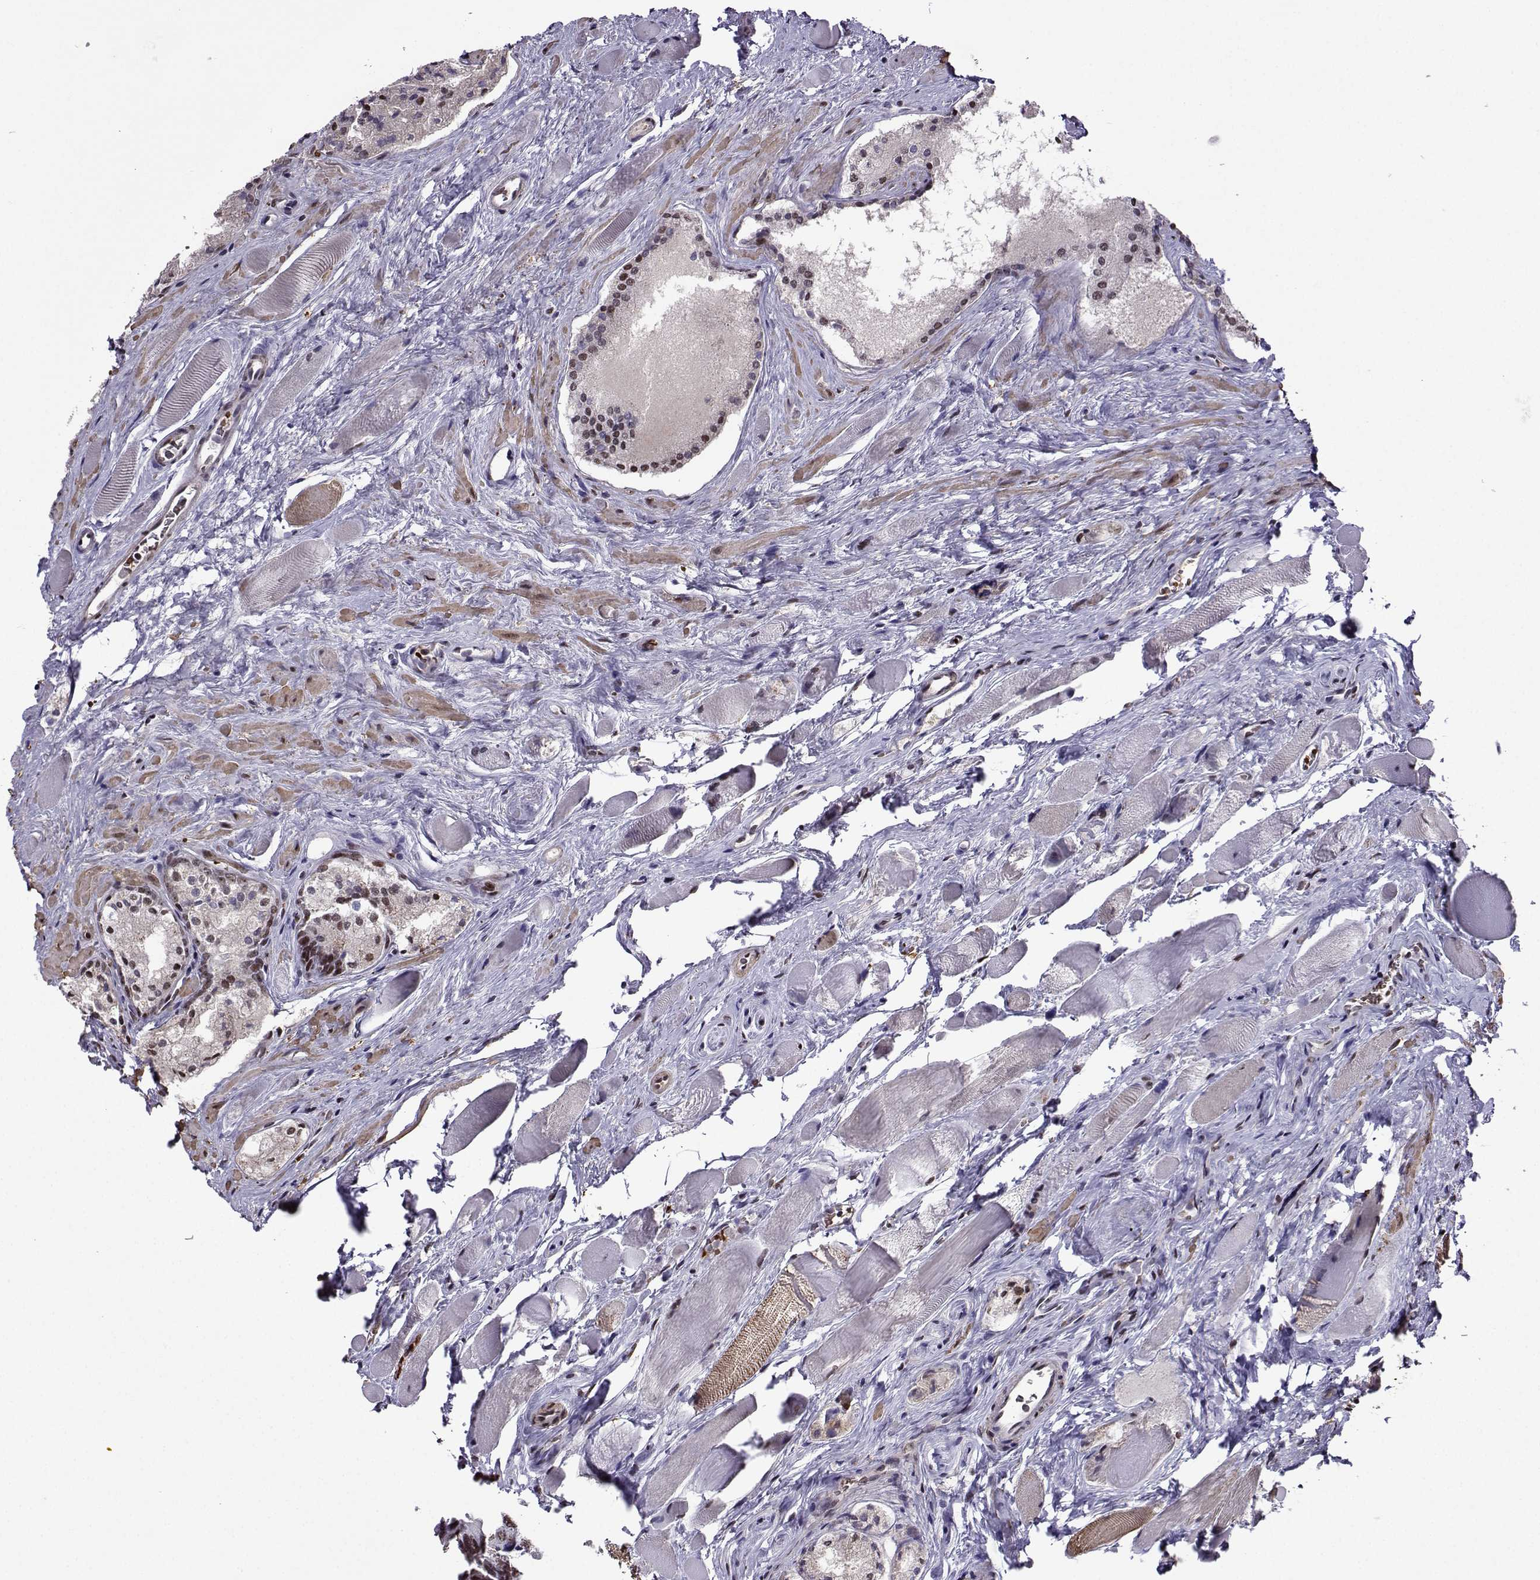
{"staining": {"intensity": "strong", "quantity": "<25%", "location": "nuclear"}, "tissue": "prostate cancer", "cell_type": "Tumor cells", "image_type": "cancer", "snomed": [{"axis": "morphology", "description": "Adenocarcinoma, NOS"}, {"axis": "morphology", "description": "Adenocarcinoma, High grade"}, {"axis": "topography", "description": "Prostate"}], "caption": "A brown stain labels strong nuclear staining of a protein in human prostate cancer (adenocarcinoma) tumor cells.", "gene": "CCNK", "patient": {"sex": "male", "age": 62}}